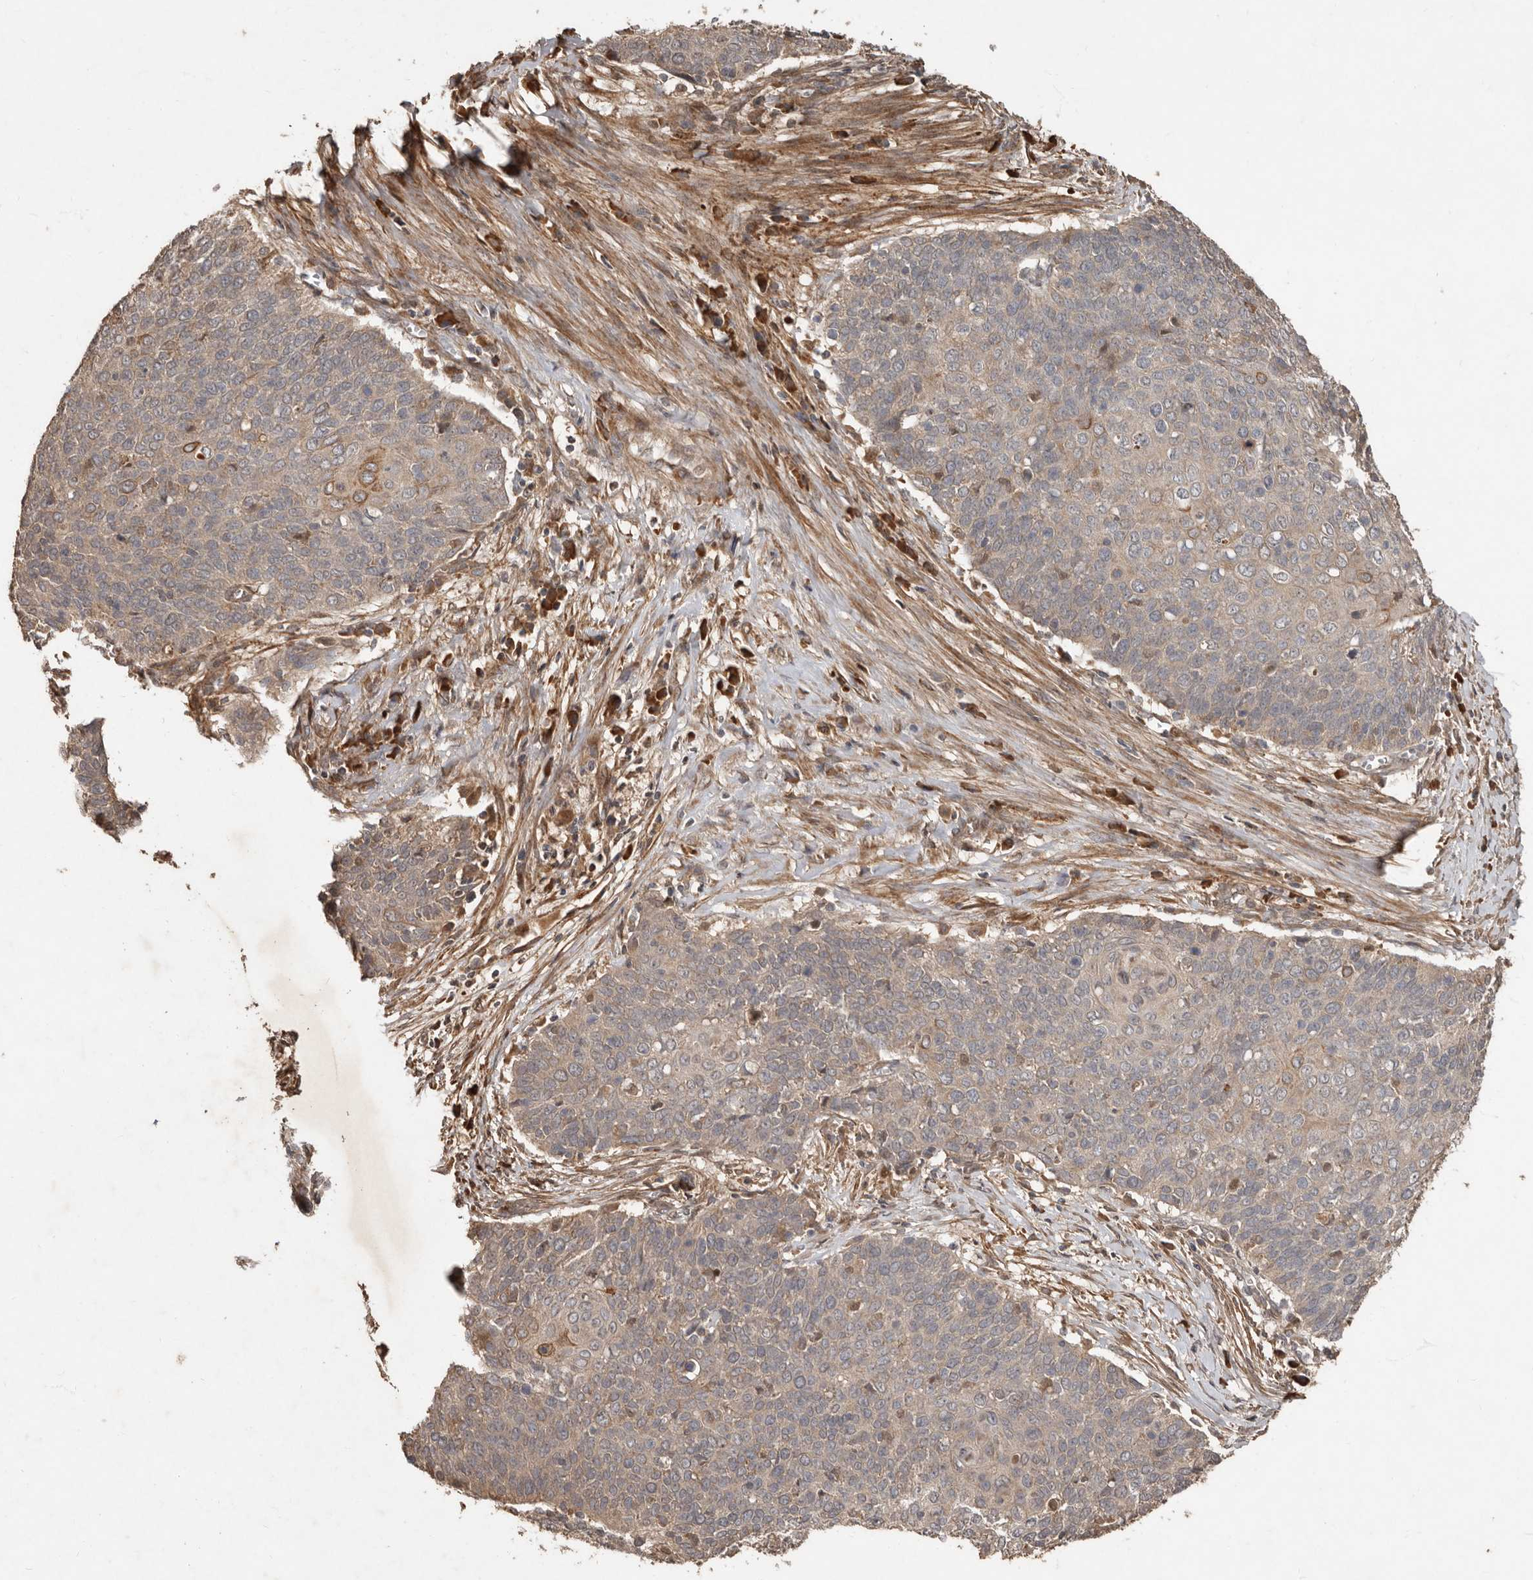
{"staining": {"intensity": "weak", "quantity": "25%-75%", "location": "cytoplasmic/membranous"}, "tissue": "cervical cancer", "cell_type": "Tumor cells", "image_type": "cancer", "snomed": [{"axis": "morphology", "description": "Squamous cell carcinoma, NOS"}, {"axis": "topography", "description": "Cervix"}], "caption": "This photomicrograph shows immunohistochemistry staining of human cervical cancer (squamous cell carcinoma), with low weak cytoplasmic/membranous expression in about 25%-75% of tumor cells.", "gene": "KIF26B", "patient": {"sex": "female", "age": 39}}